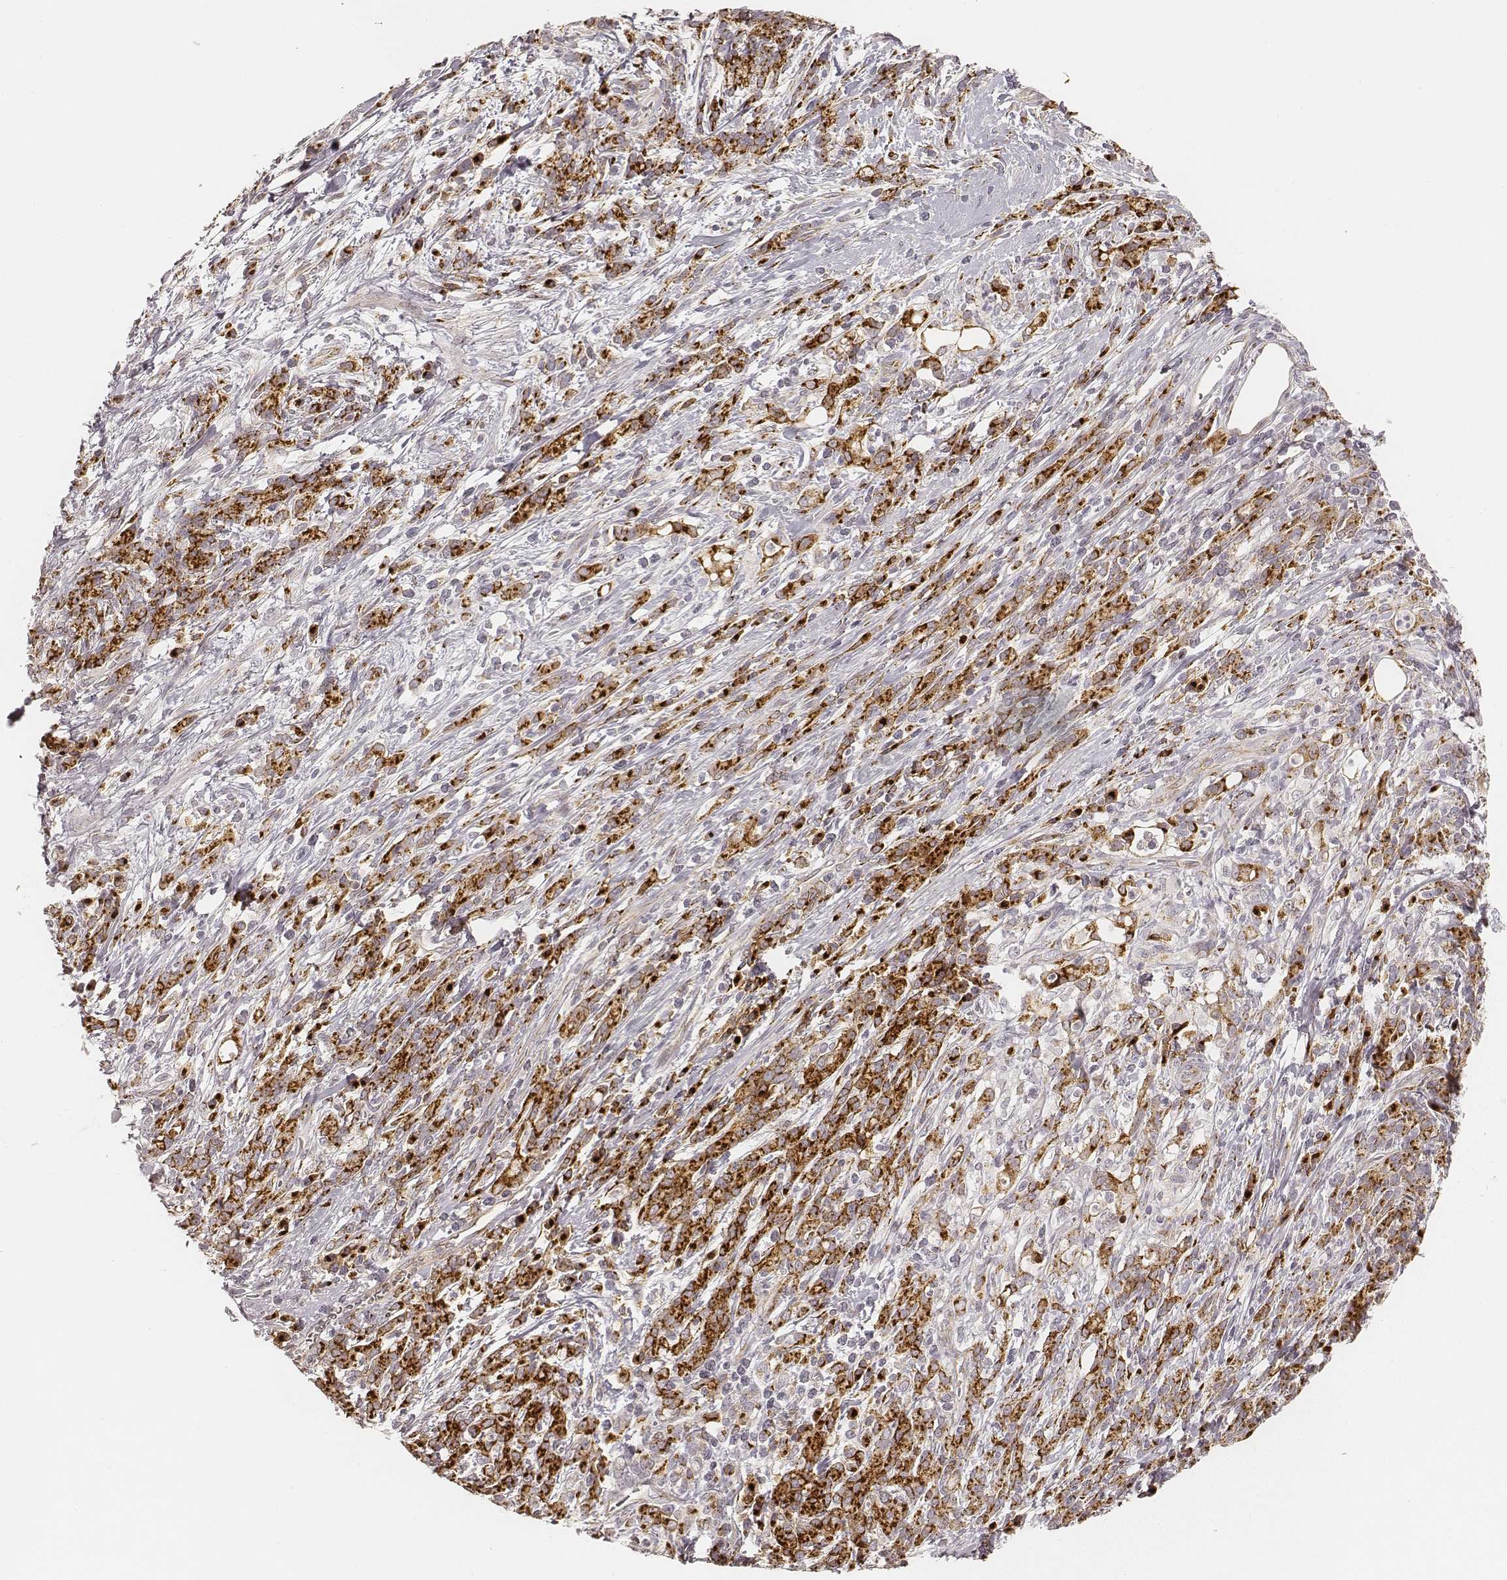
{"staining": {"intensity": "strong", "quantity": "25%-75%", "location": "cytoplasmic/membranous"}, "tissue": "stomach cancer", "cell_type": "Tumor cells", "image_type": "cancer", "snomed": [{"axis": "morphology", "description": "Adenocarcinoma, NOS"}, {"axis": "topography", "description": "Stomach"}], "caption": "This is a micrograph of immunohistochemistry (IHC) staining of stomach adenocarcinoma, which shows strong positivity in the cytoplasmic/membranous of tumor cells.", "gene": "GORASP2", "patient": {"sex": "female", "age": 57}}